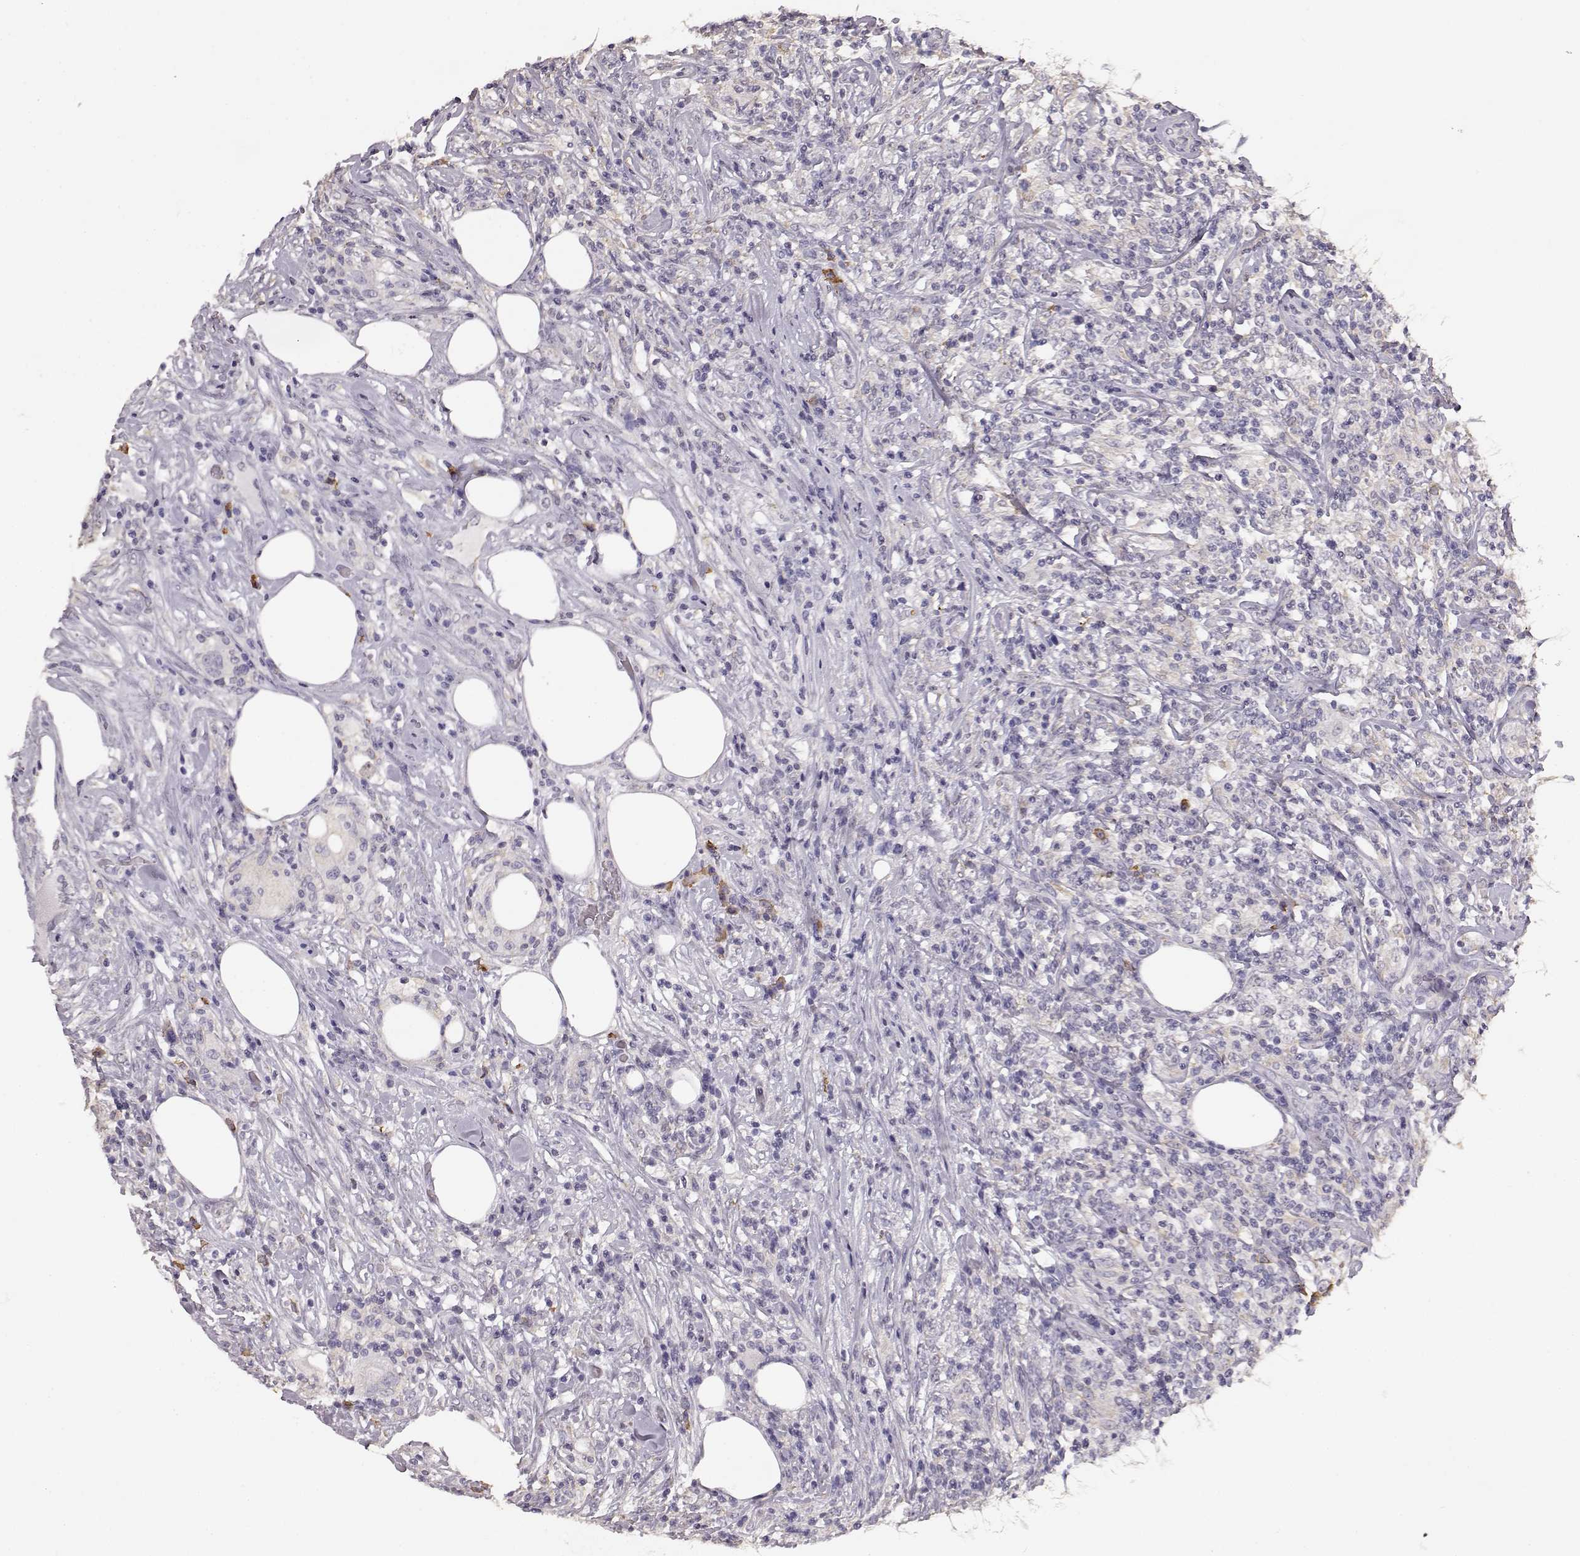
{"staining": {"intensity": "negative", "quantity": "none", "location": "none"}, "tissue": "lymphoma", "cell_type": "Tumor cells", "image_type": "cancer", "snomed": [{"axis": "morphology", "description": "Malignant lymphoma, non-Hodgkin's type, High grade"}, {"axis": "topography", "description": "Lymph node"}], "caption": "This is a micrograph of IHC staining of high-grade malignant lymphoma, non-Hodgkin's type, which shows no staining in tumor cells.", "gene": "GABRG3", "patient": {"sex": "female", "age": 84}}